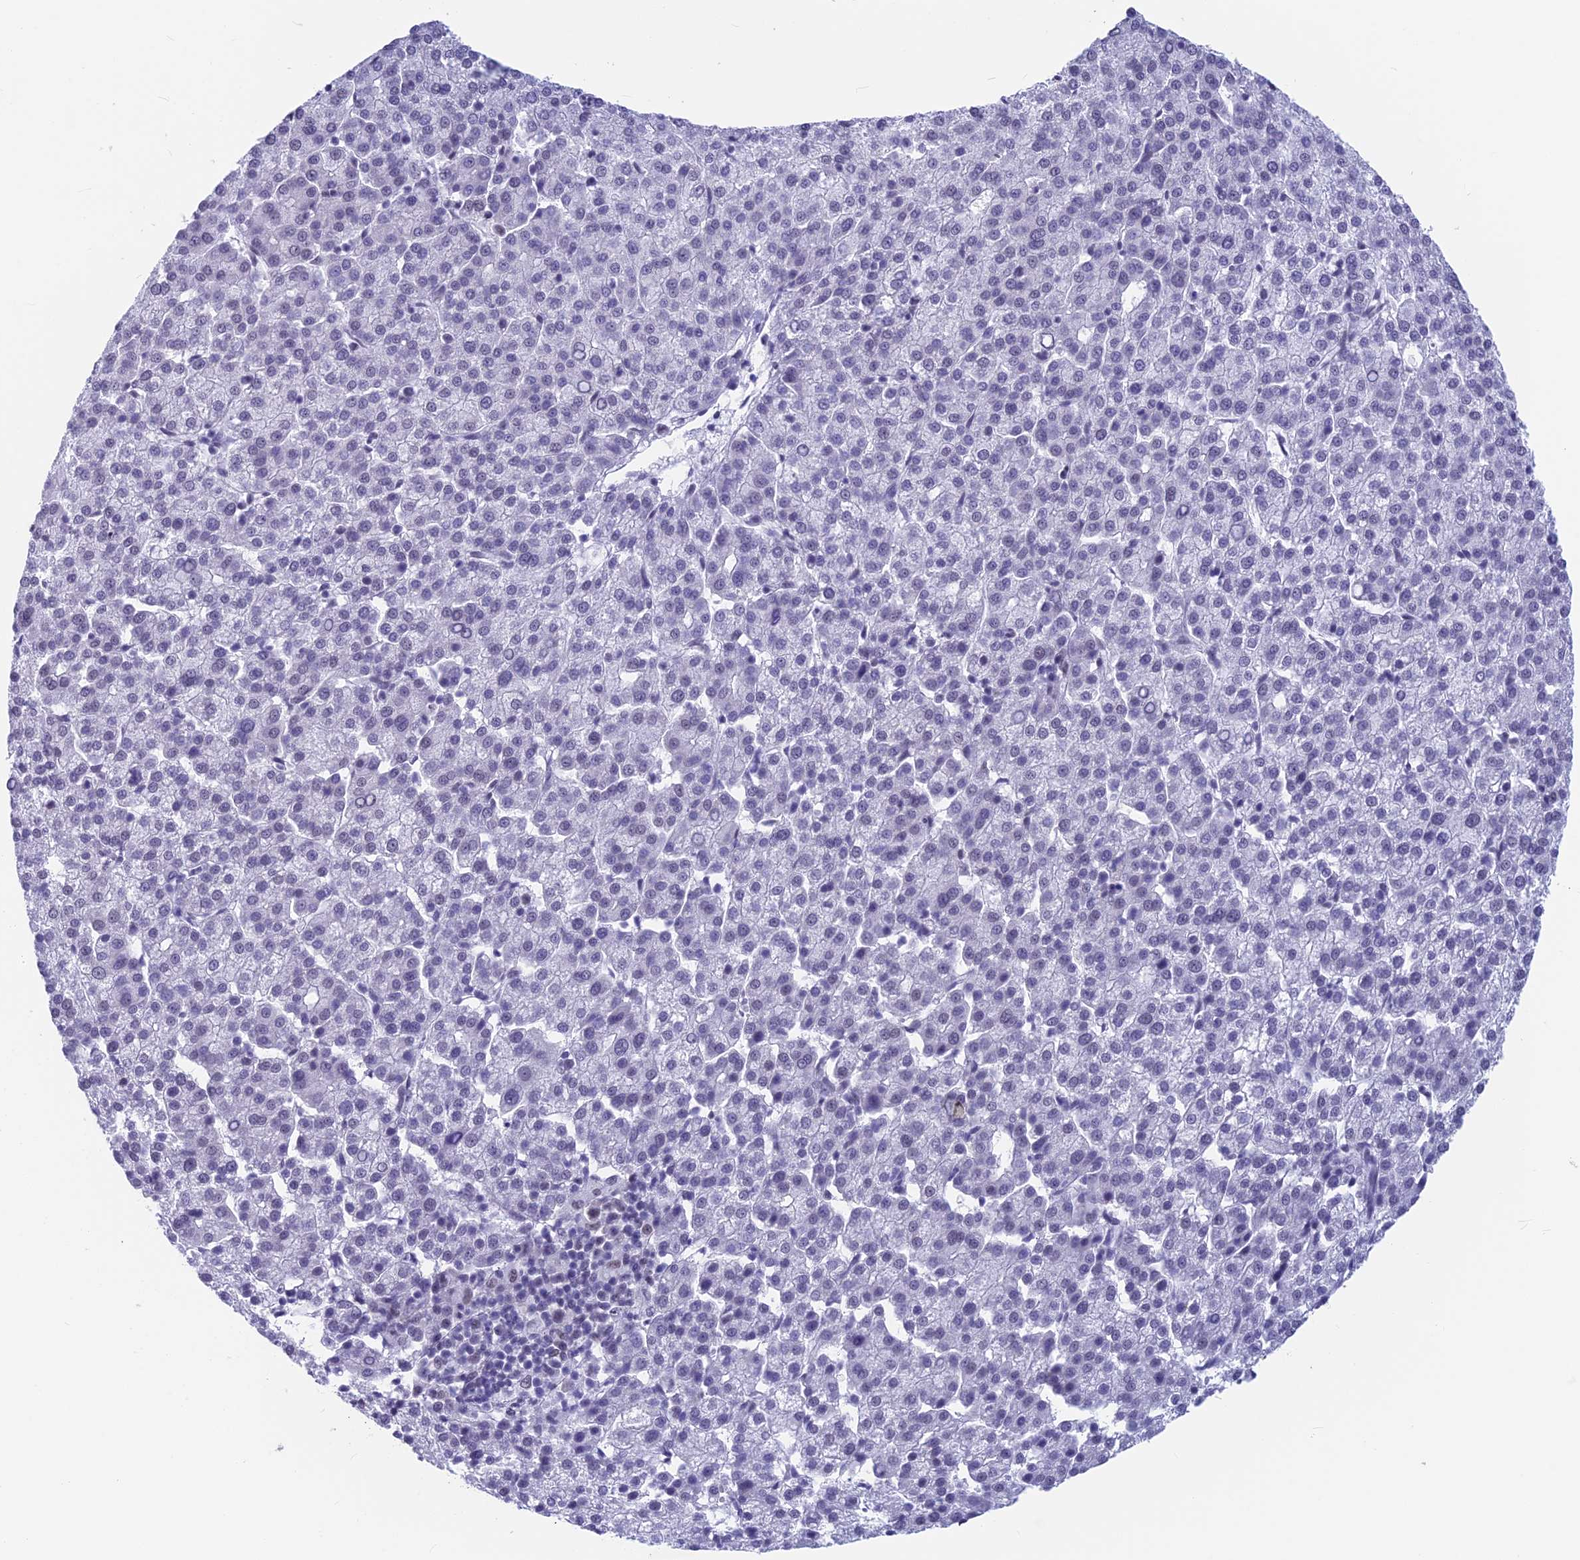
{"staining": {"intensity": "negative", "quantity": "none", "location": "none"}, "tissue": "liver cancer", "cell_type": "Tumor cells", "image_type": "cancer", "snomed": [{"axis": "morphology", "description": "Carcinoma, Hepatocellular, NOS"}, {"axis": "topography", "description": "Liver"}], "caption": "A histopathology image of human liver hepatocellular carcinoma is negative for staining in tumor cells.", "gene": "SRSF5", "patient": {"sex": "female", "age": 58}}